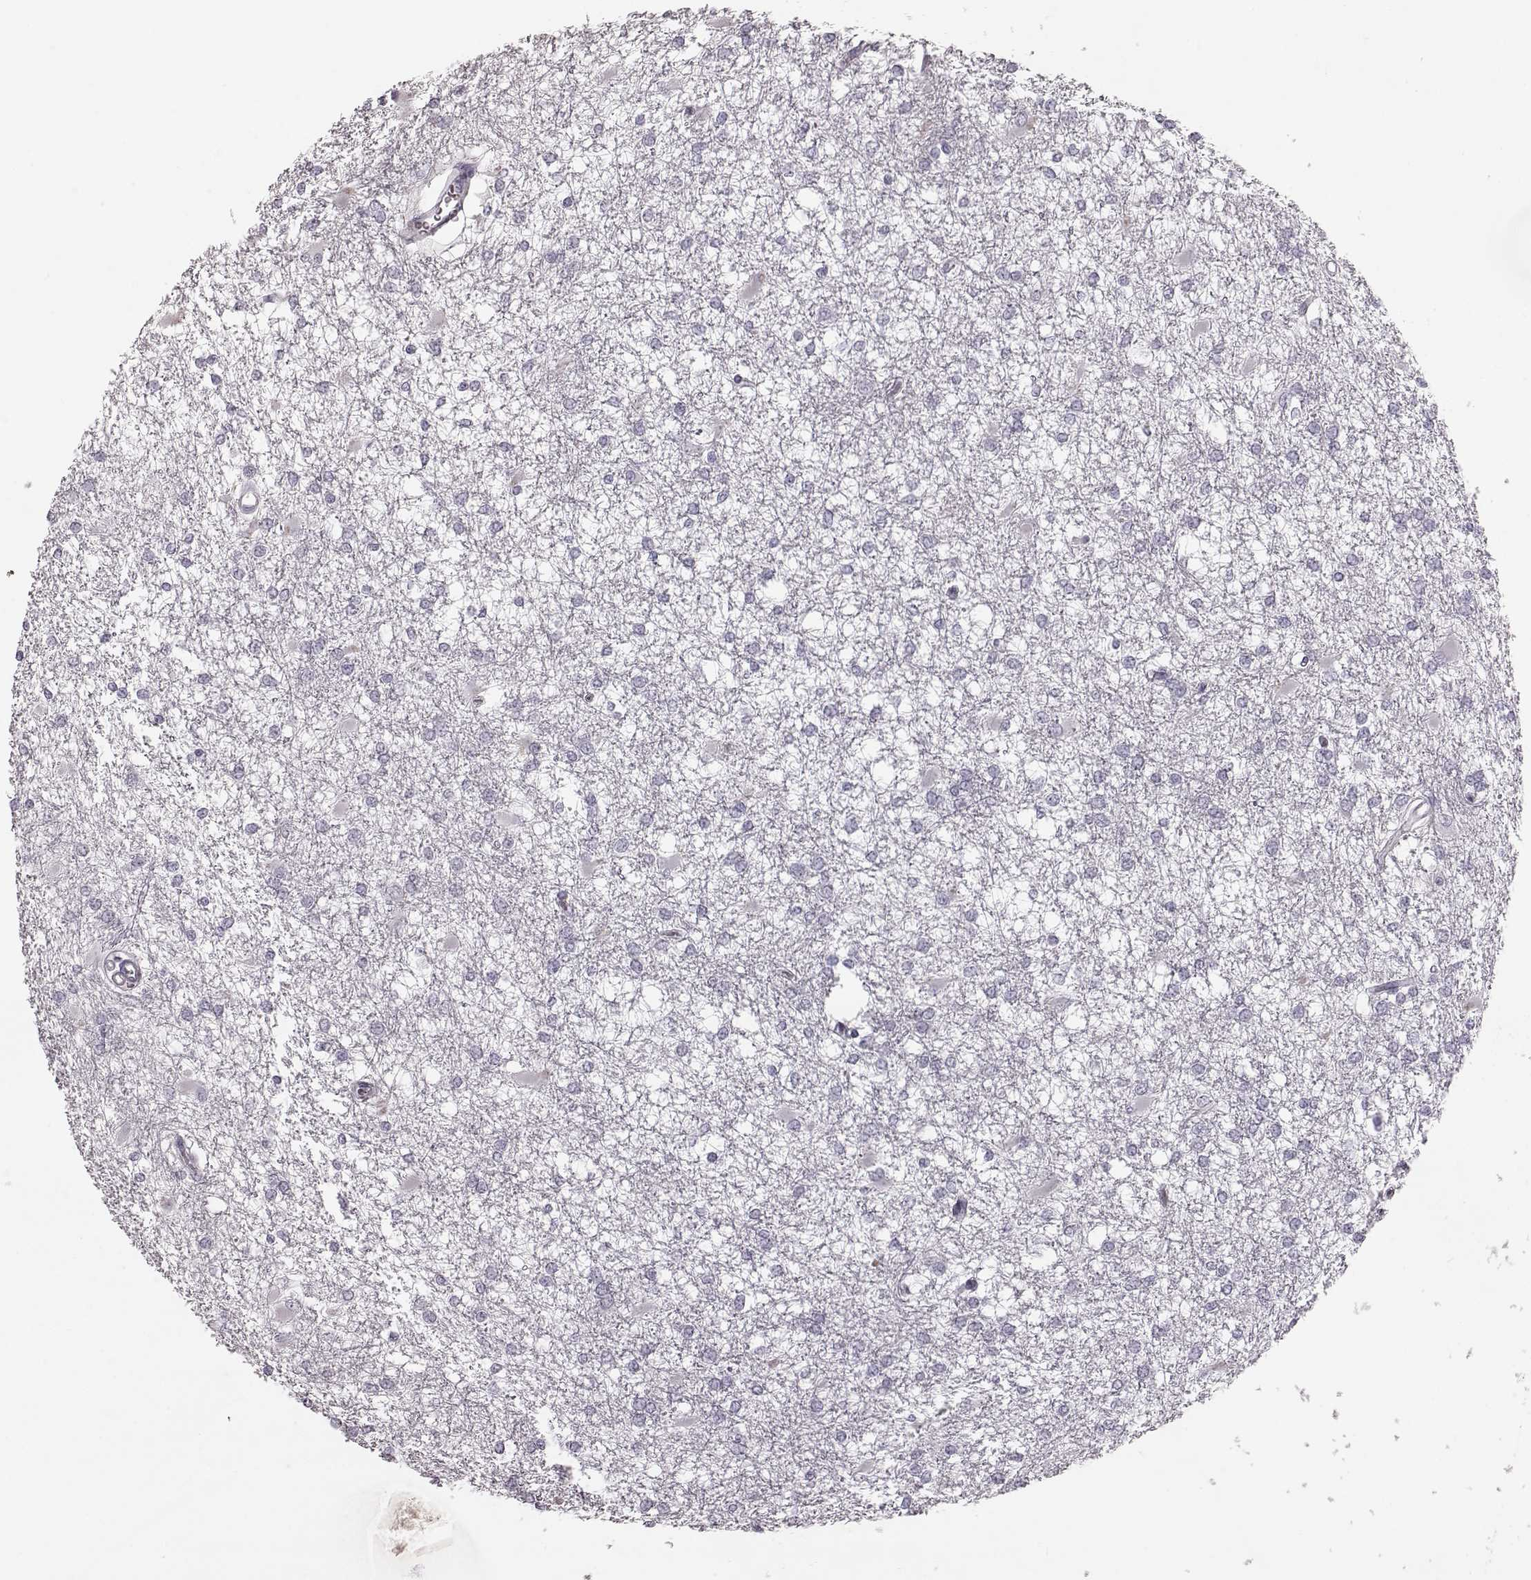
{"staining": {"intensity": "negative", "quantity": "none", "location": "none"}, "tissue": "glioma", "cell_type": "Tumor cells", "image_type": "cancer", "snomed": [{"axis": "morphology", "description": "Glioma, malignant, High grade"}, {"axis": "topography", "description": "Cerebral cortex"}], "caption": "Tumor cells show no significant protein positivity in malignant glioma (high-grade).", "gene": "ZNF433", "patient": {"sex": "male", "age": 79}}